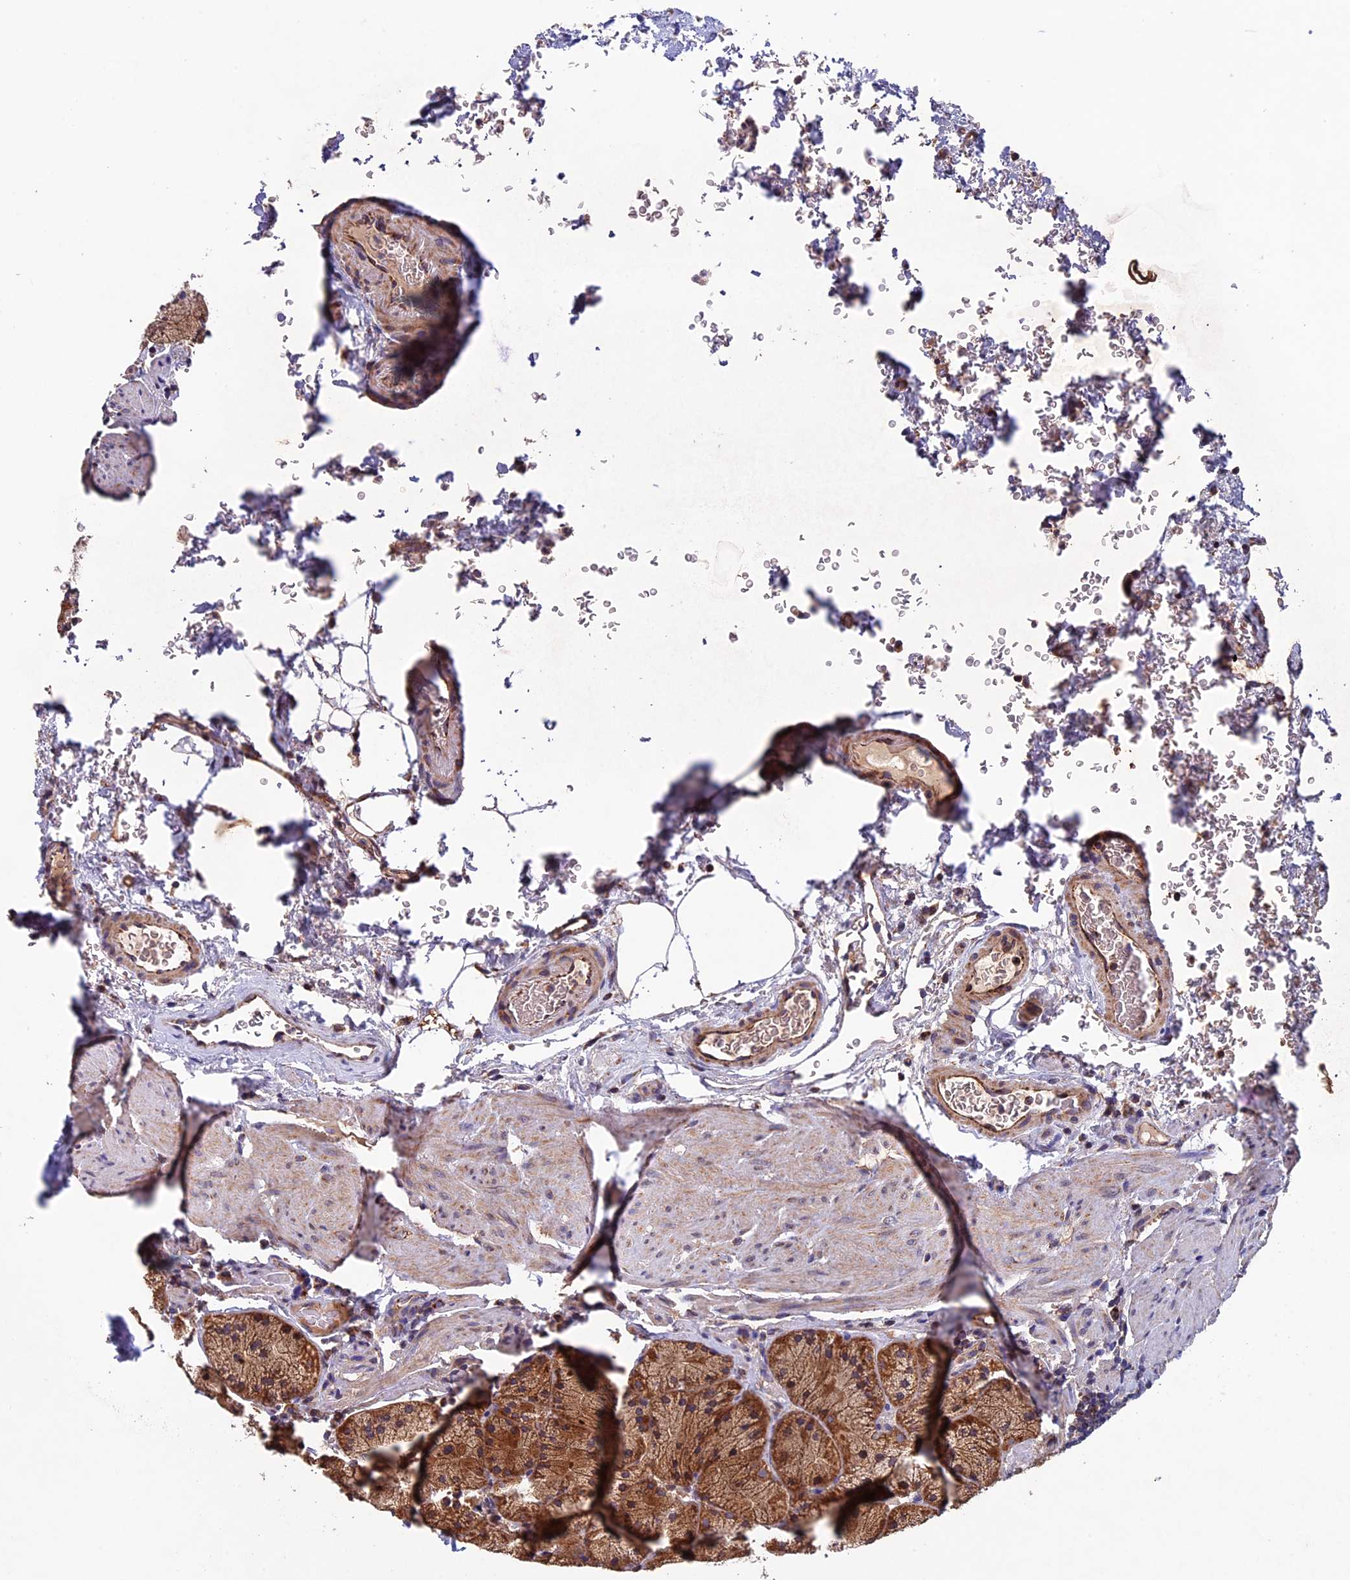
{"staining": {"intensity": "moderate", "quantity": ">75%", "location": "cytoplasmic/membranous"}, "tissue": "stomach", "cell_type": "Glandular cells", "image_type": "normal", "snomed": [{"axis": "morphology", "description": "Normal tissue, NOS"}, {"axis": "topography", "description": "Stomach, upper"}, {"axis": "topography", "description": "Stomach, lower"}], "caption": "The micrograph shows a brown stain indicating the presence of a protein in the cytoplasmic/membranous of glandular cells in stomach. (Brightfield microscopy of DAB IHC at high magnification).", "gene": "RNF17", "patient": {"sex": "male", "age": 80}}